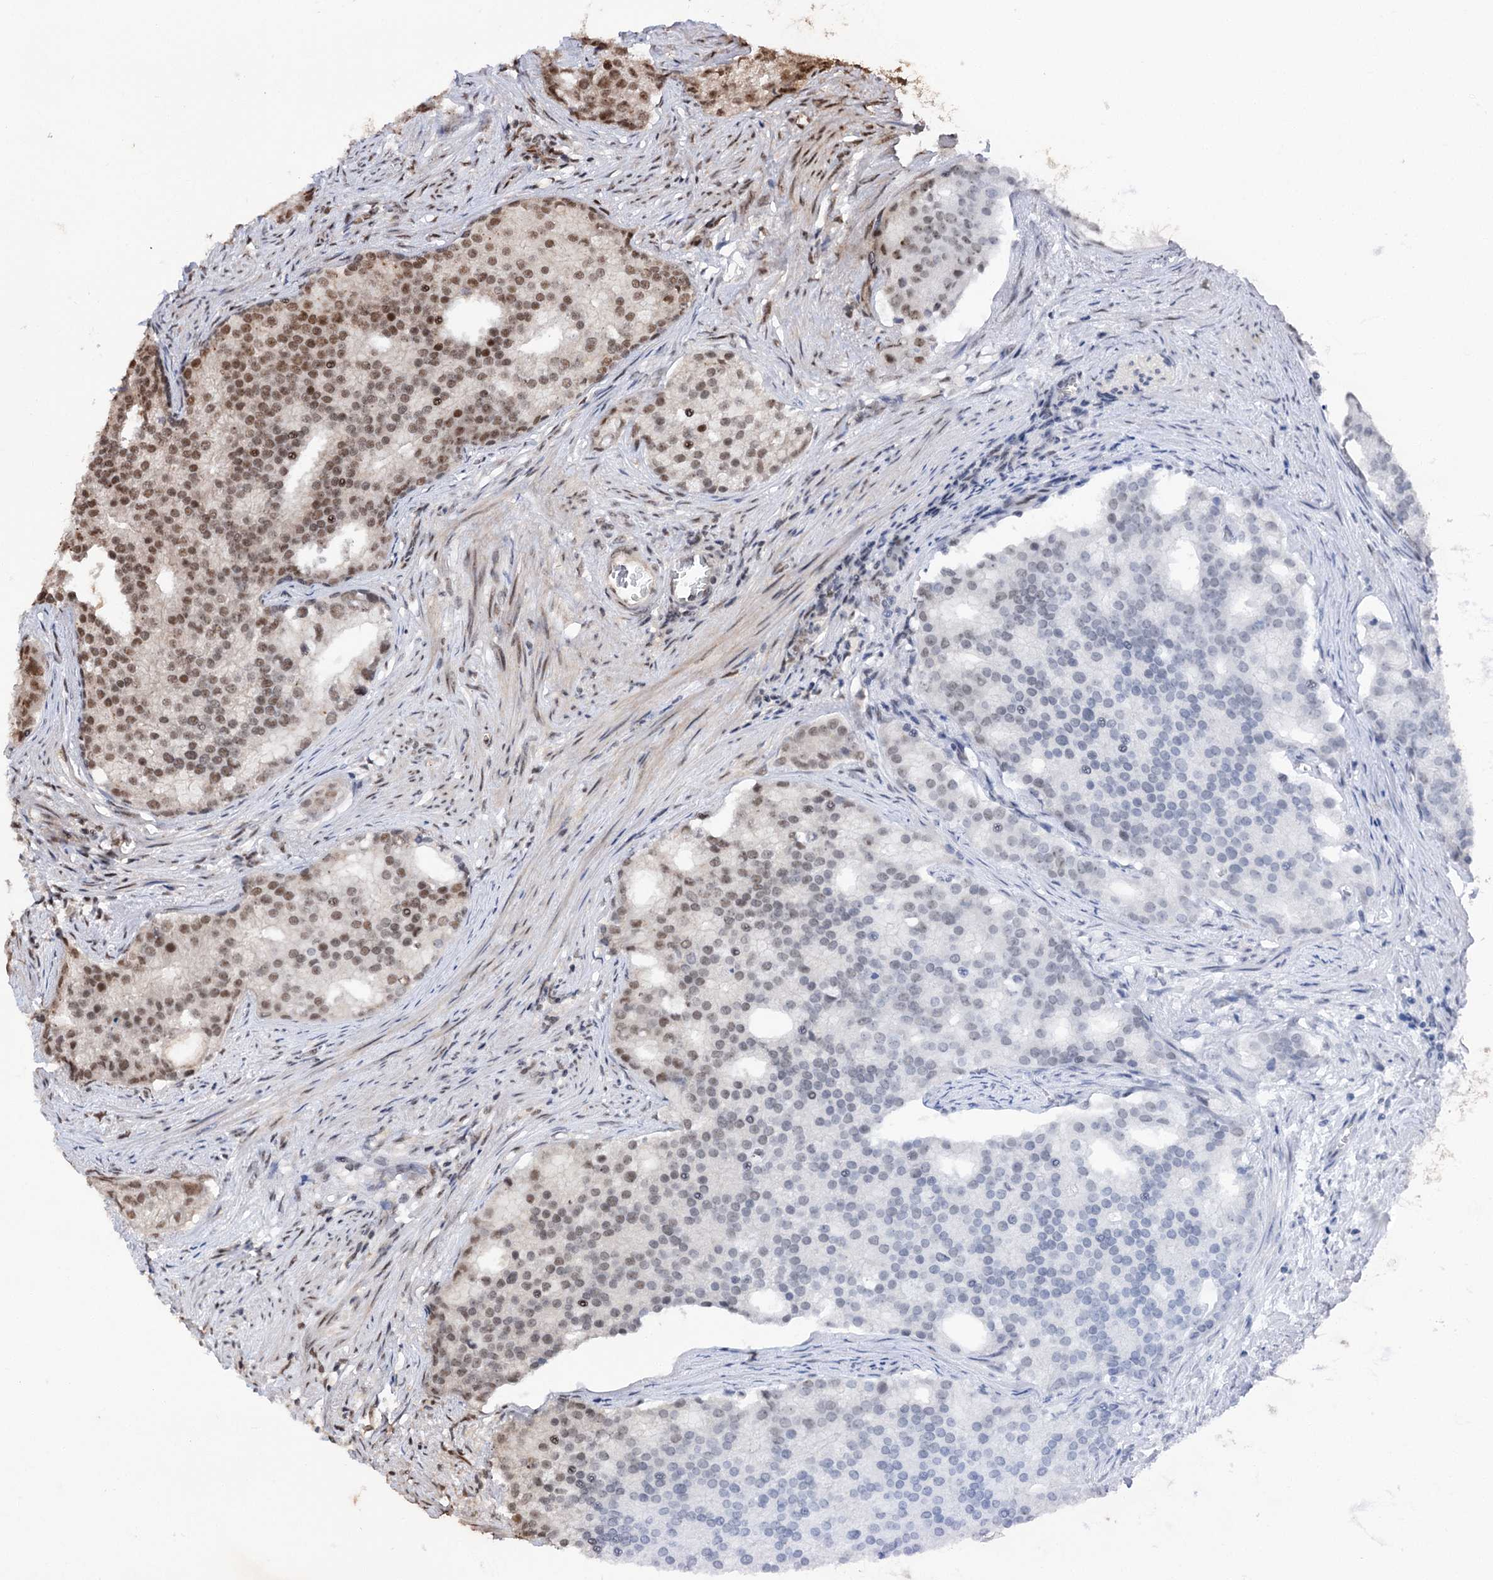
{"staining": {"intensity": "moderate", "quantity": "25%-75%", "location": "nuclear"}, "tissue": "prostate cancer", "cell_type": "Tumor cells", "image_type": "cancer", "snomed": [{"axis": "morphology", "description": "Adenocarcinoma, Low grade"}, {"axis": "topography", "description": "Prostate"}], "caption": "High-magnification brightfield microscopy of prostate cancer (low-grade adenocarcinoma) stained with DAB (3,3'-diaminobenzidine) (brown) and counterstained with hematoxylin (blue). tumor cells exhibit moderate nuclear expression is seen in approximately25%-75% of cells.", "gene": "MAML1", "patient": {"sex": "male", "age": 71}}